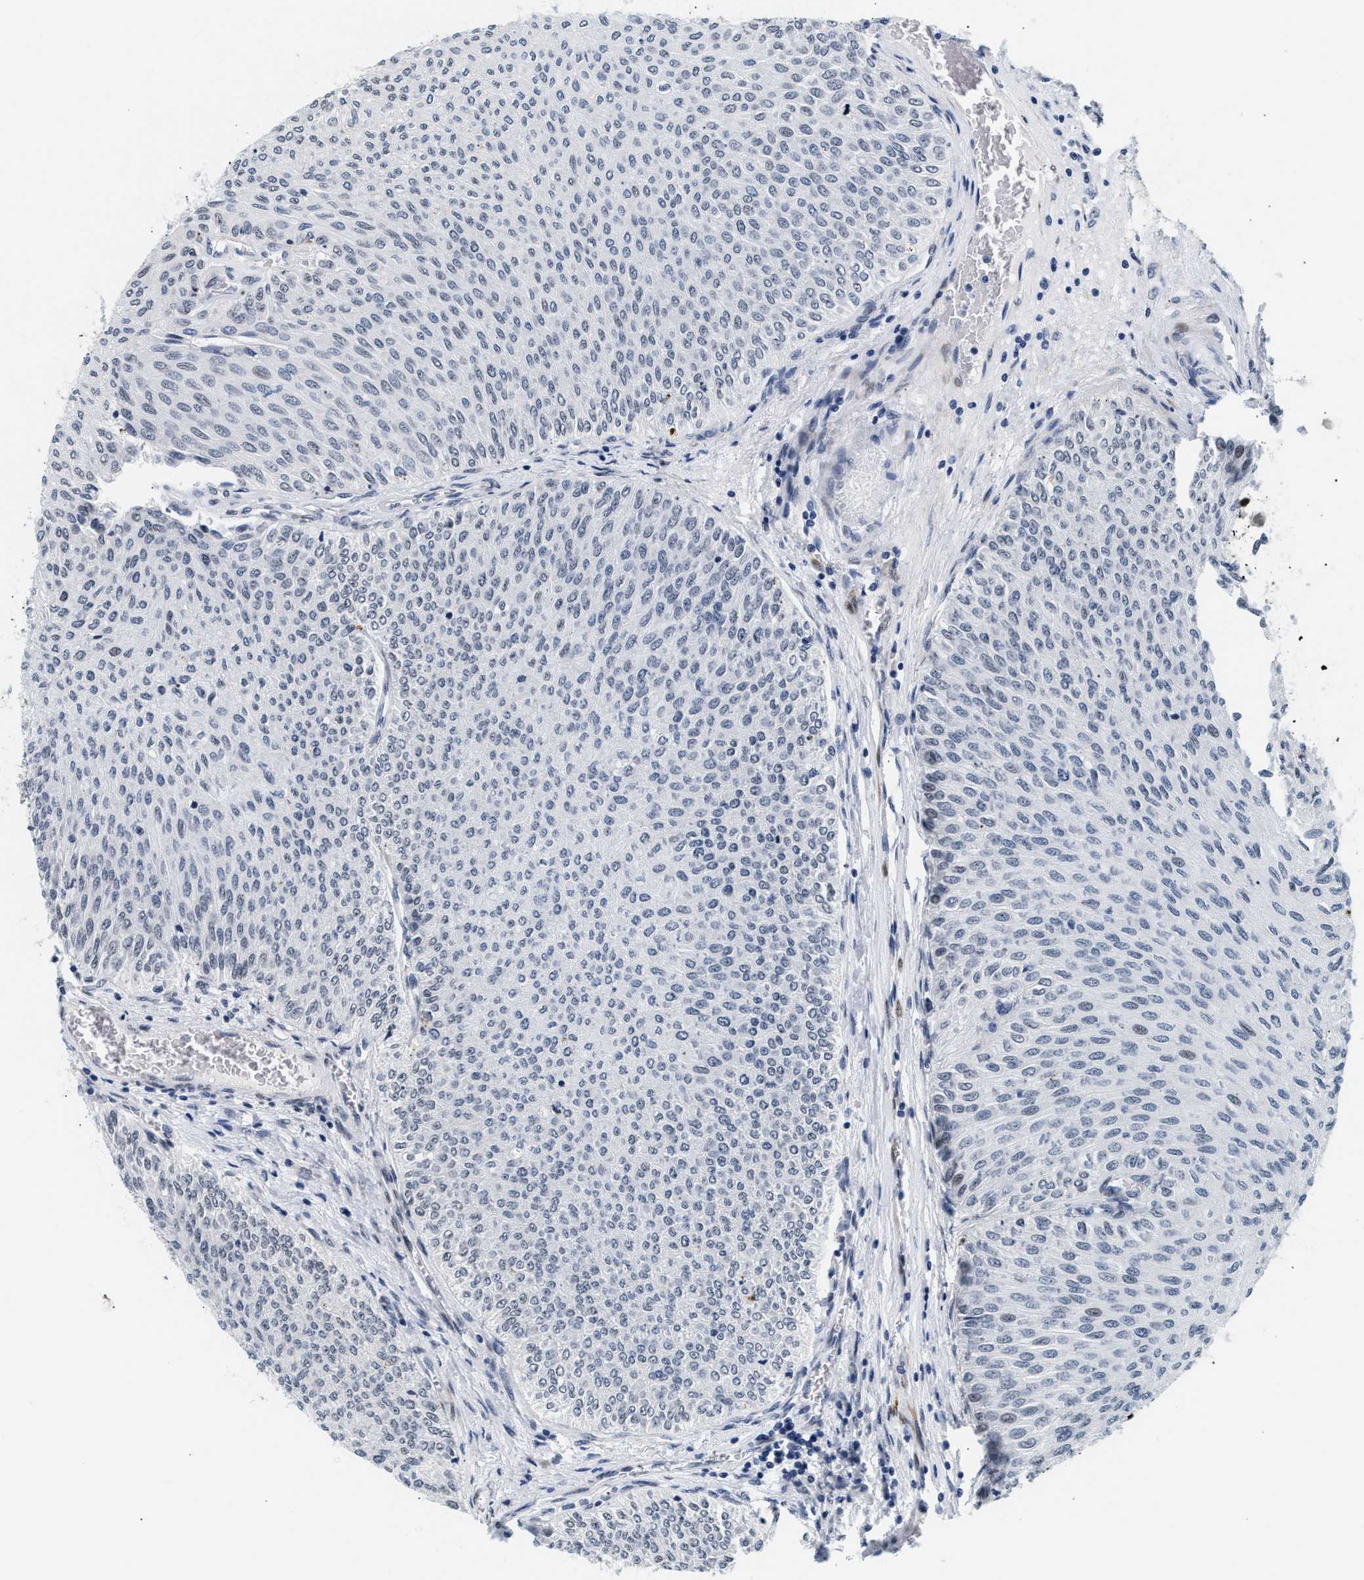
{"staining": {"intensity": "weak", "quantity": "<25%", "location": "nuclear"}, "tissue": "urothelial cancer", "cell_type": "Tumor cells", "image_type": "cancer", "snomed": [{"axis": "morphology", "description": "Urothelial carcinoma, Low grade"}, {"axis": "topography", "description": "Urinary bladder"}], "caption": "Immunohistochemical staining of urothelial carcinoma (low-grade) demonstrates no significant positivity in tumor cells.", "gene": "THOC1", "patient": {"sex": "male", "age": 78}}